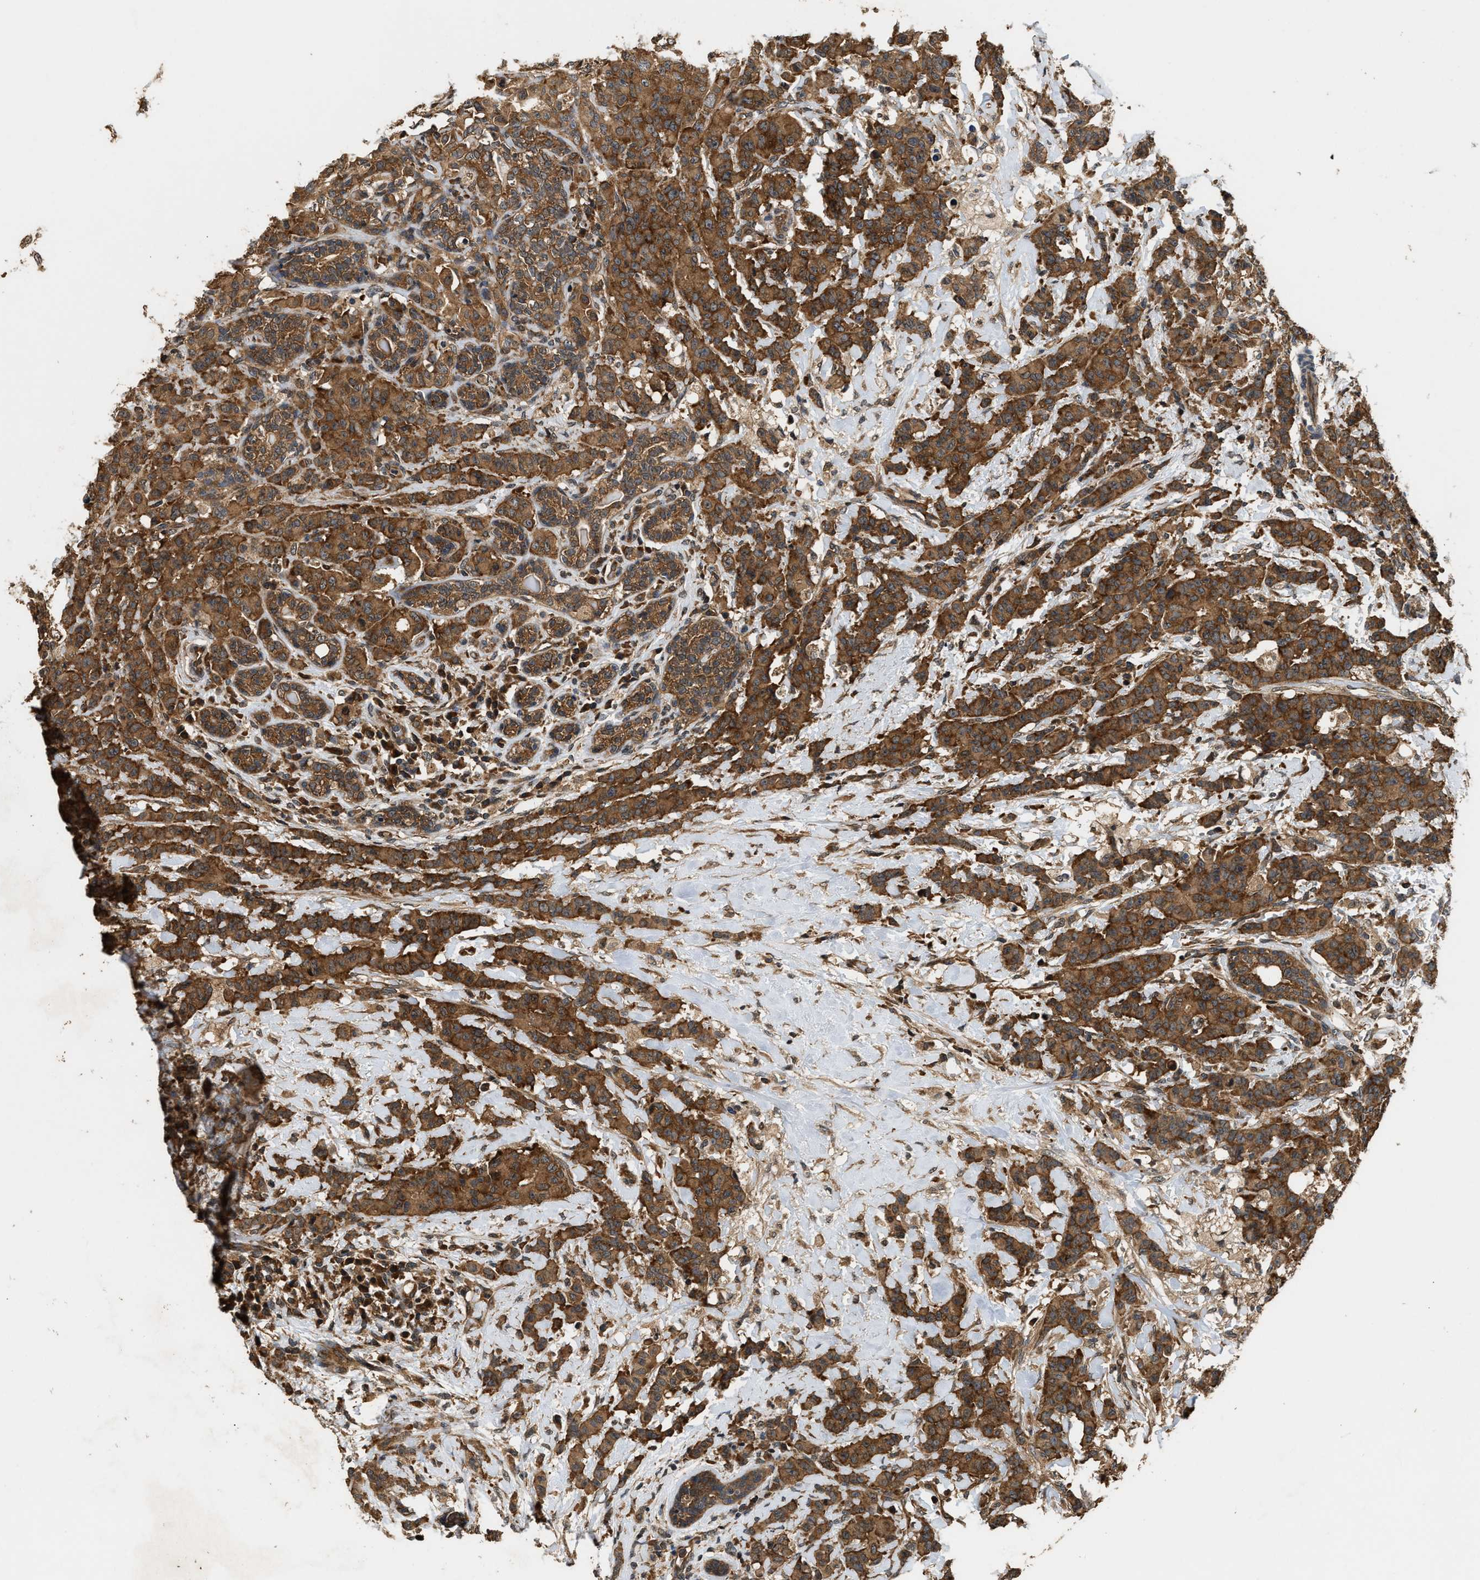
{"staining": {"intensity": "strong", "quantity": ">75%", "location": "cytoplasmic/membranous"}, "tissue": "breast cancer", "cell_type": "Tumor cells", "image_type": "cancer", "snomed": [{"axis": "morphology", "description": "Normal tissue, NOS"}, {"axis": "morphology", "description": "Duct carcinoma"}, {"axis": "topography", "description": "Breast"}], "caption": "Tumor cells display strong cytoplasmic/membranous positivity in approximately >75% of cells in breast infiltrating ductal carcinoma.", "gene": "DNAJC2", "patient": {"sex": "female", "age": 40}}